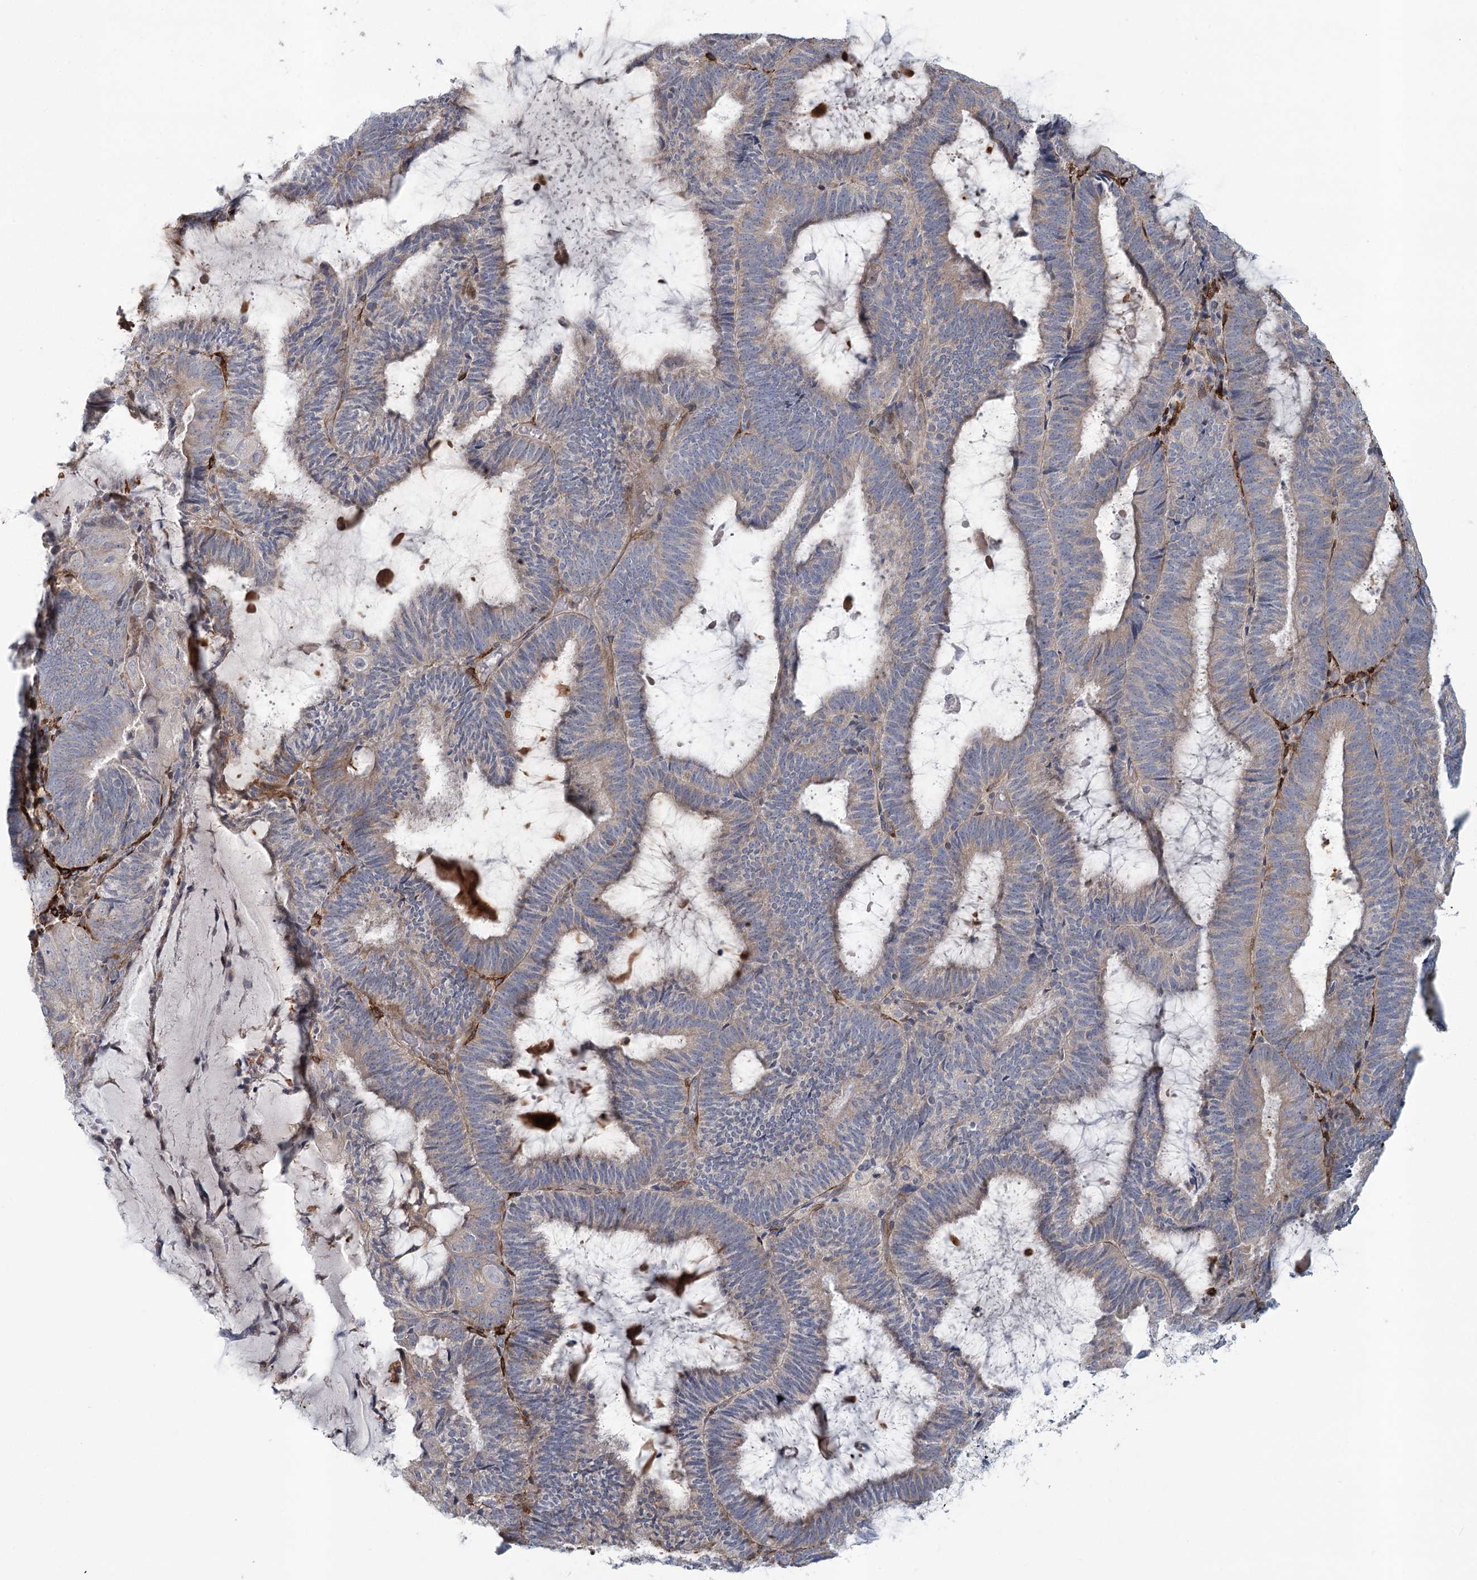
{"staining": {"intensity": "weak", "quantity": "<25%", "location": "cytoplasmic/membranous"}, "tissue": "endometrial cancer", "cell_type": "Tumor cells", "image_type": "cancer", "snomed": [{"axis": "morphology", "description": "Adenocarcinoma, NOS"}, {"axis": "topography", "description": "Endometrium"}], "caption": "Protein analysis of endometrial cancer reveals no significant staining in tumor cells.", "gene": "MTG1", "patient": {"sex": "female", "age": 81}}